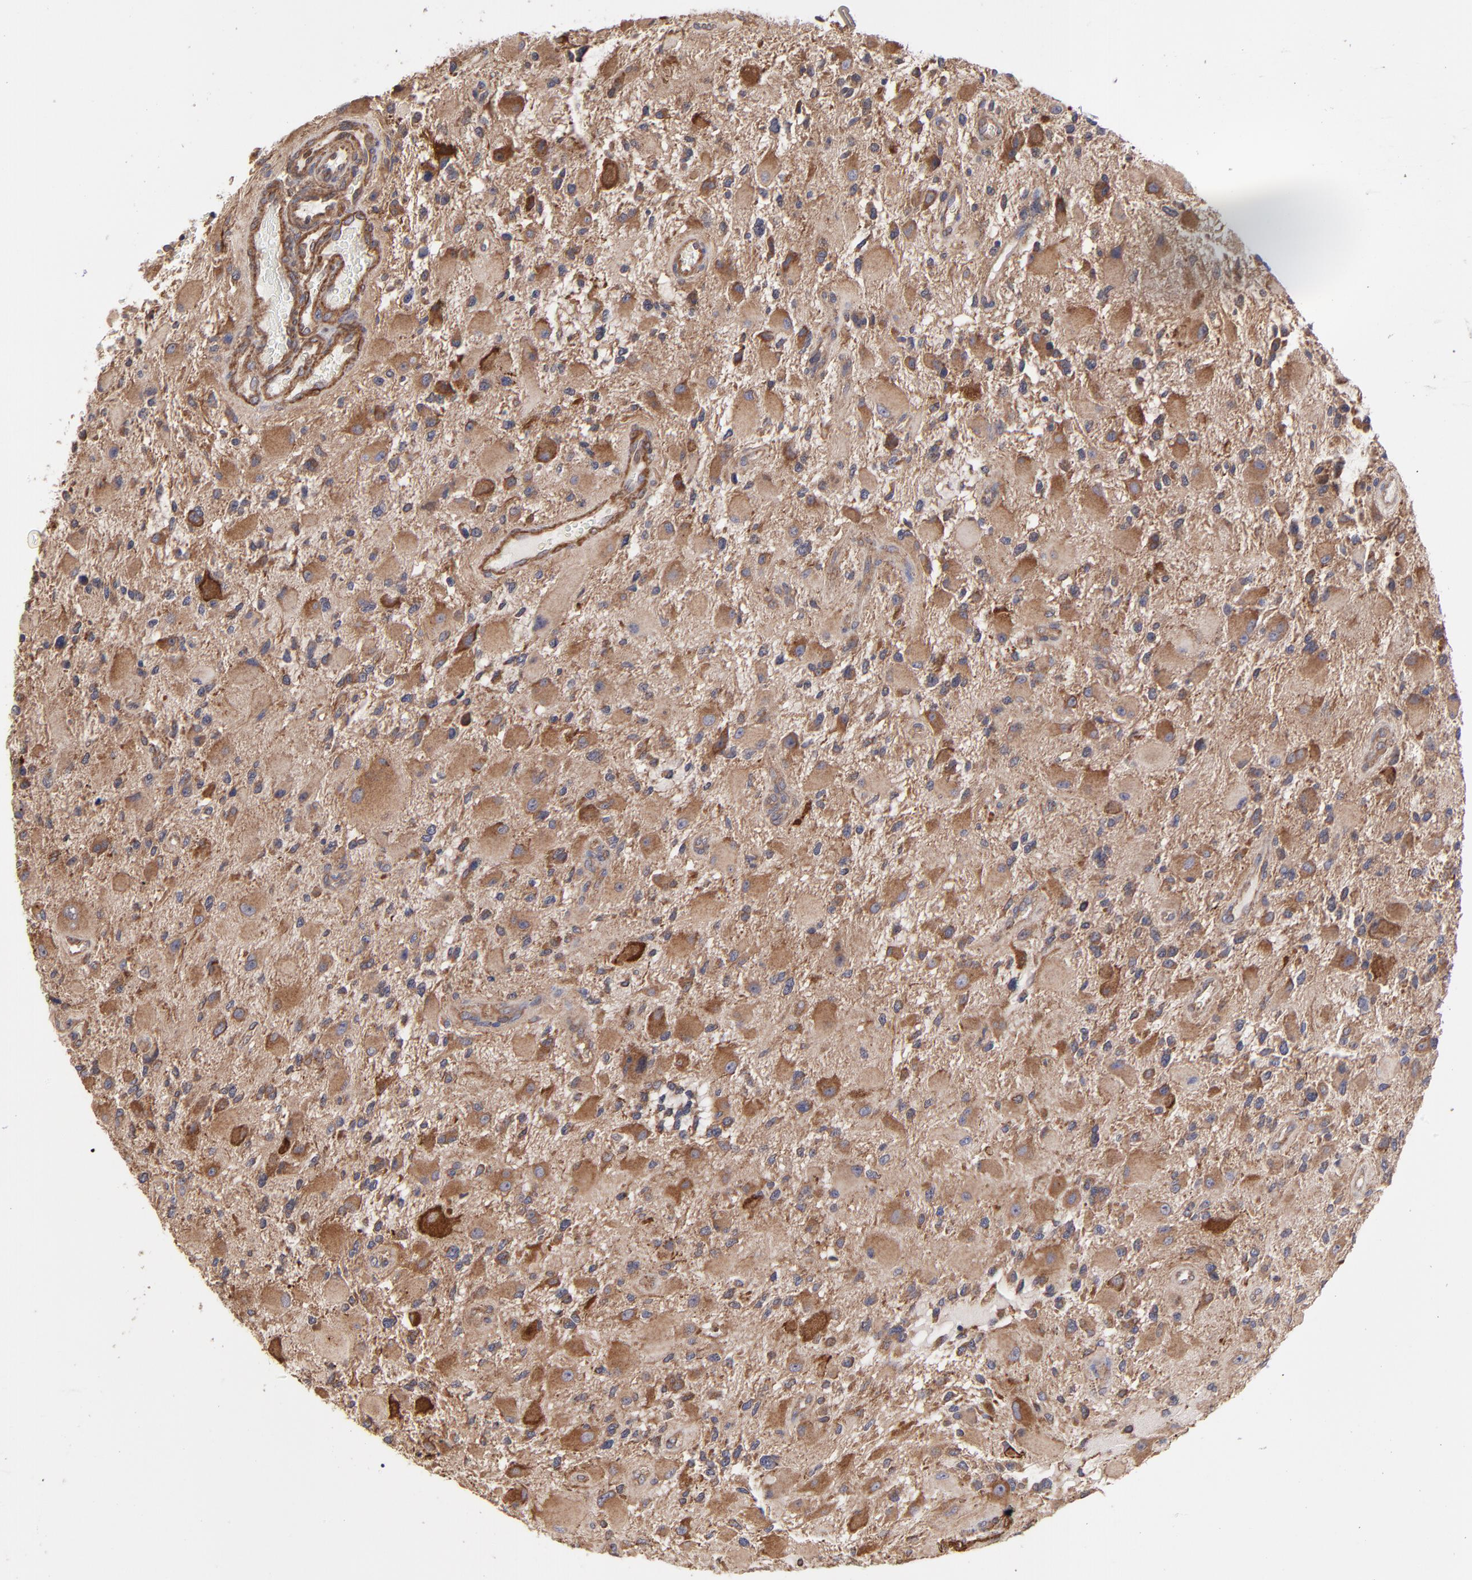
{"staining": {"intensity": "strong", "quantity": ">75%", "location": "cytoplasmic/membranous"}, "tissue": "glioma", "cell_type": "Tumor cells", "image_type": "cancer", "snomed": [{"axis": "morphology", "description": "Glioma, malignant, High grade"}, {"axis": "topography", "description": "Brain"}], "caption": "A high-resolution image shows immunohistochemistry staining of high-grade glioma (malignant), which reveals strong cytoplasmic/membranous expression in about >75% of tumor cells. (DAB = brown stain, brightfield microscopy at high magnification).", "gene": "PFKM", "patient": {"sex": "female", "age": 60}}